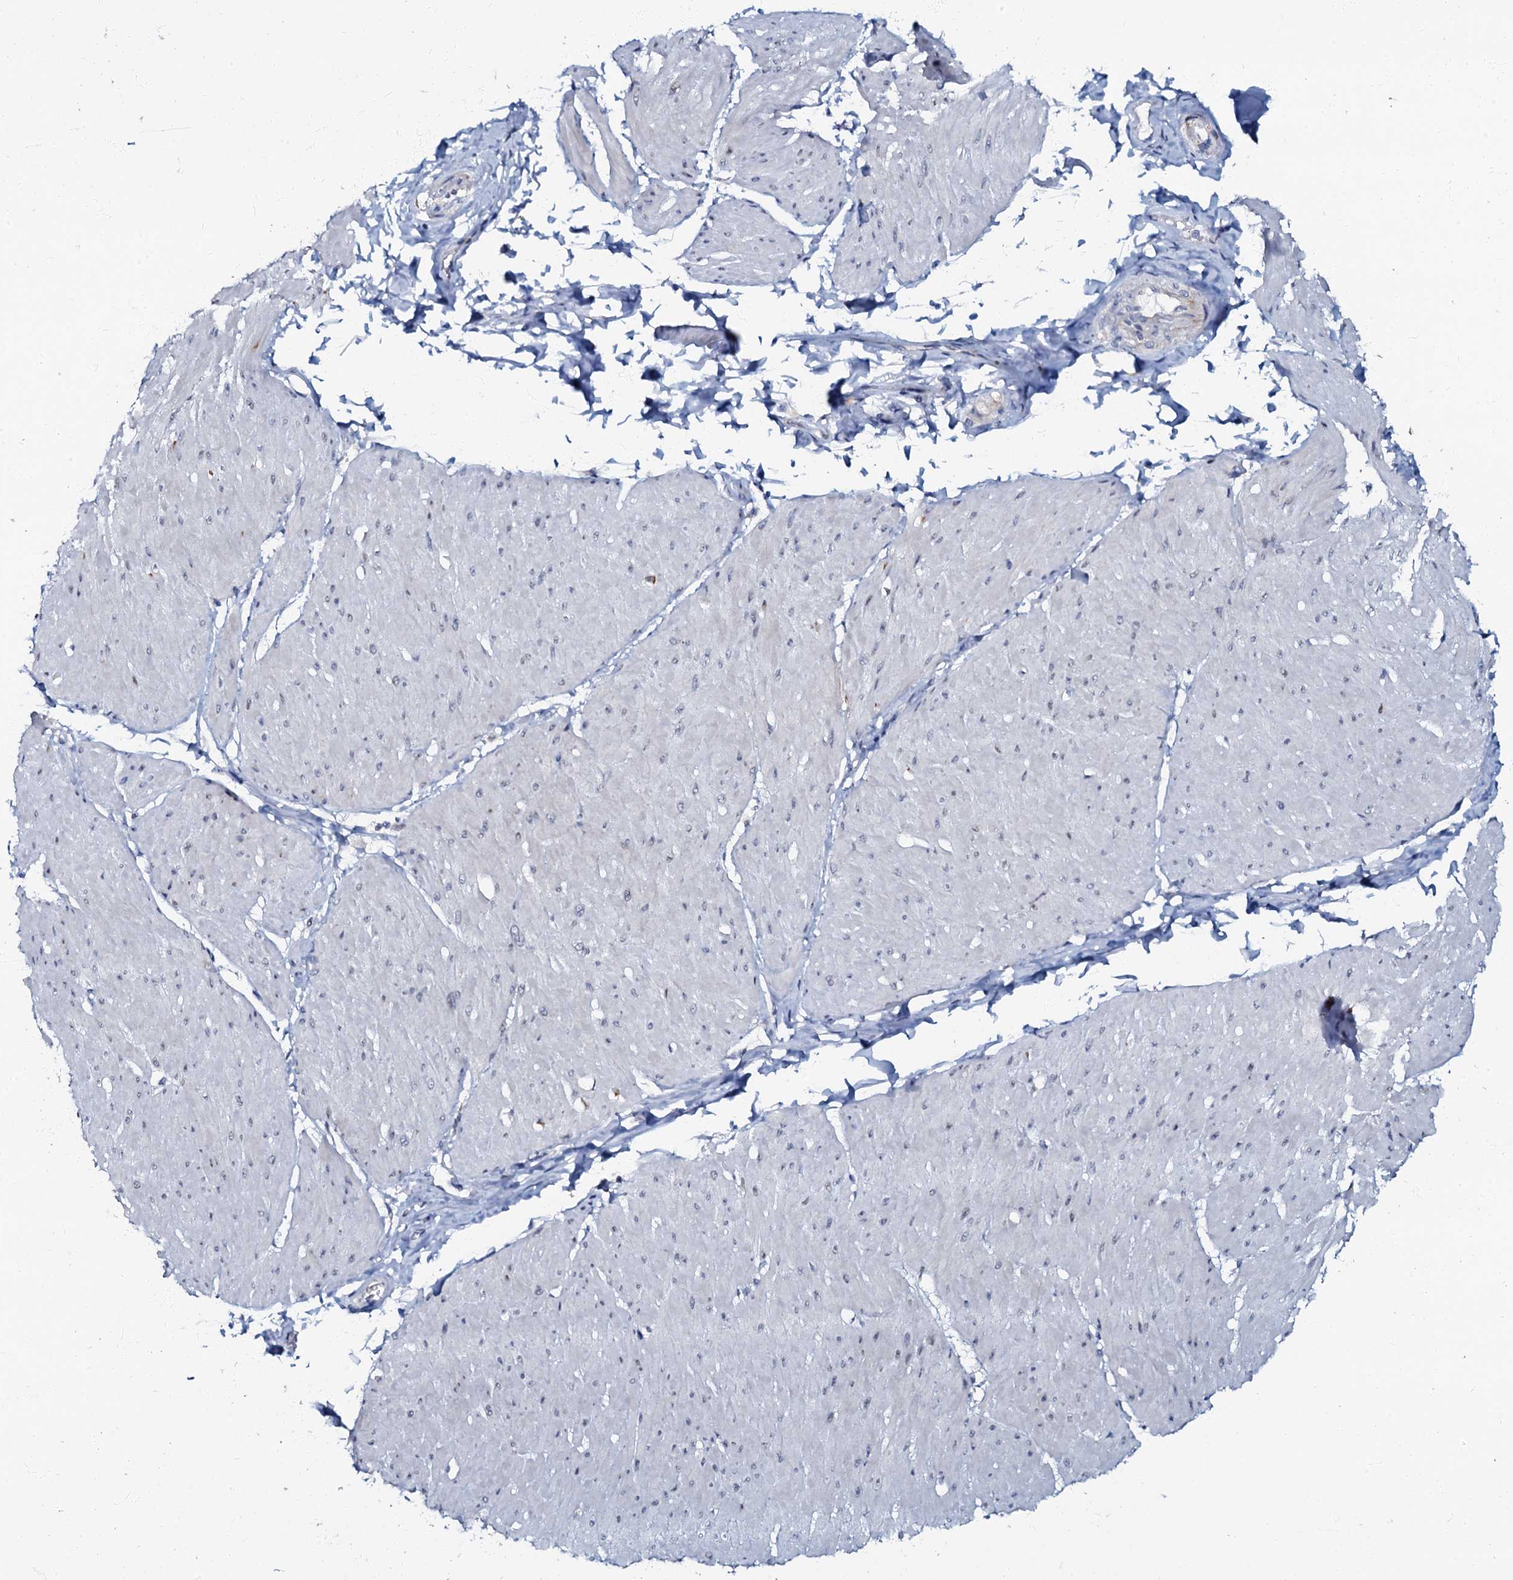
{"staining": {"intensity": "negative", "quantity": "none", "location": "none"}, "tissue": "smooth muscle", "cell_type": "Smooth muscle cells", "image_type": "normal", "snomed": [{"axis": "morphology", "description": "Urothelial carcinoma, High grade"}, {"axis": "topography", "description": "Urinary bladder"}], "caption": "Immunohistochemistry micrograph of normal human smooth muscle stained for a protein (brown), which displays no staining in smooth muscle cells.", "gene": "MRPL51", "patient": {"sex": "male", "age": 46}}